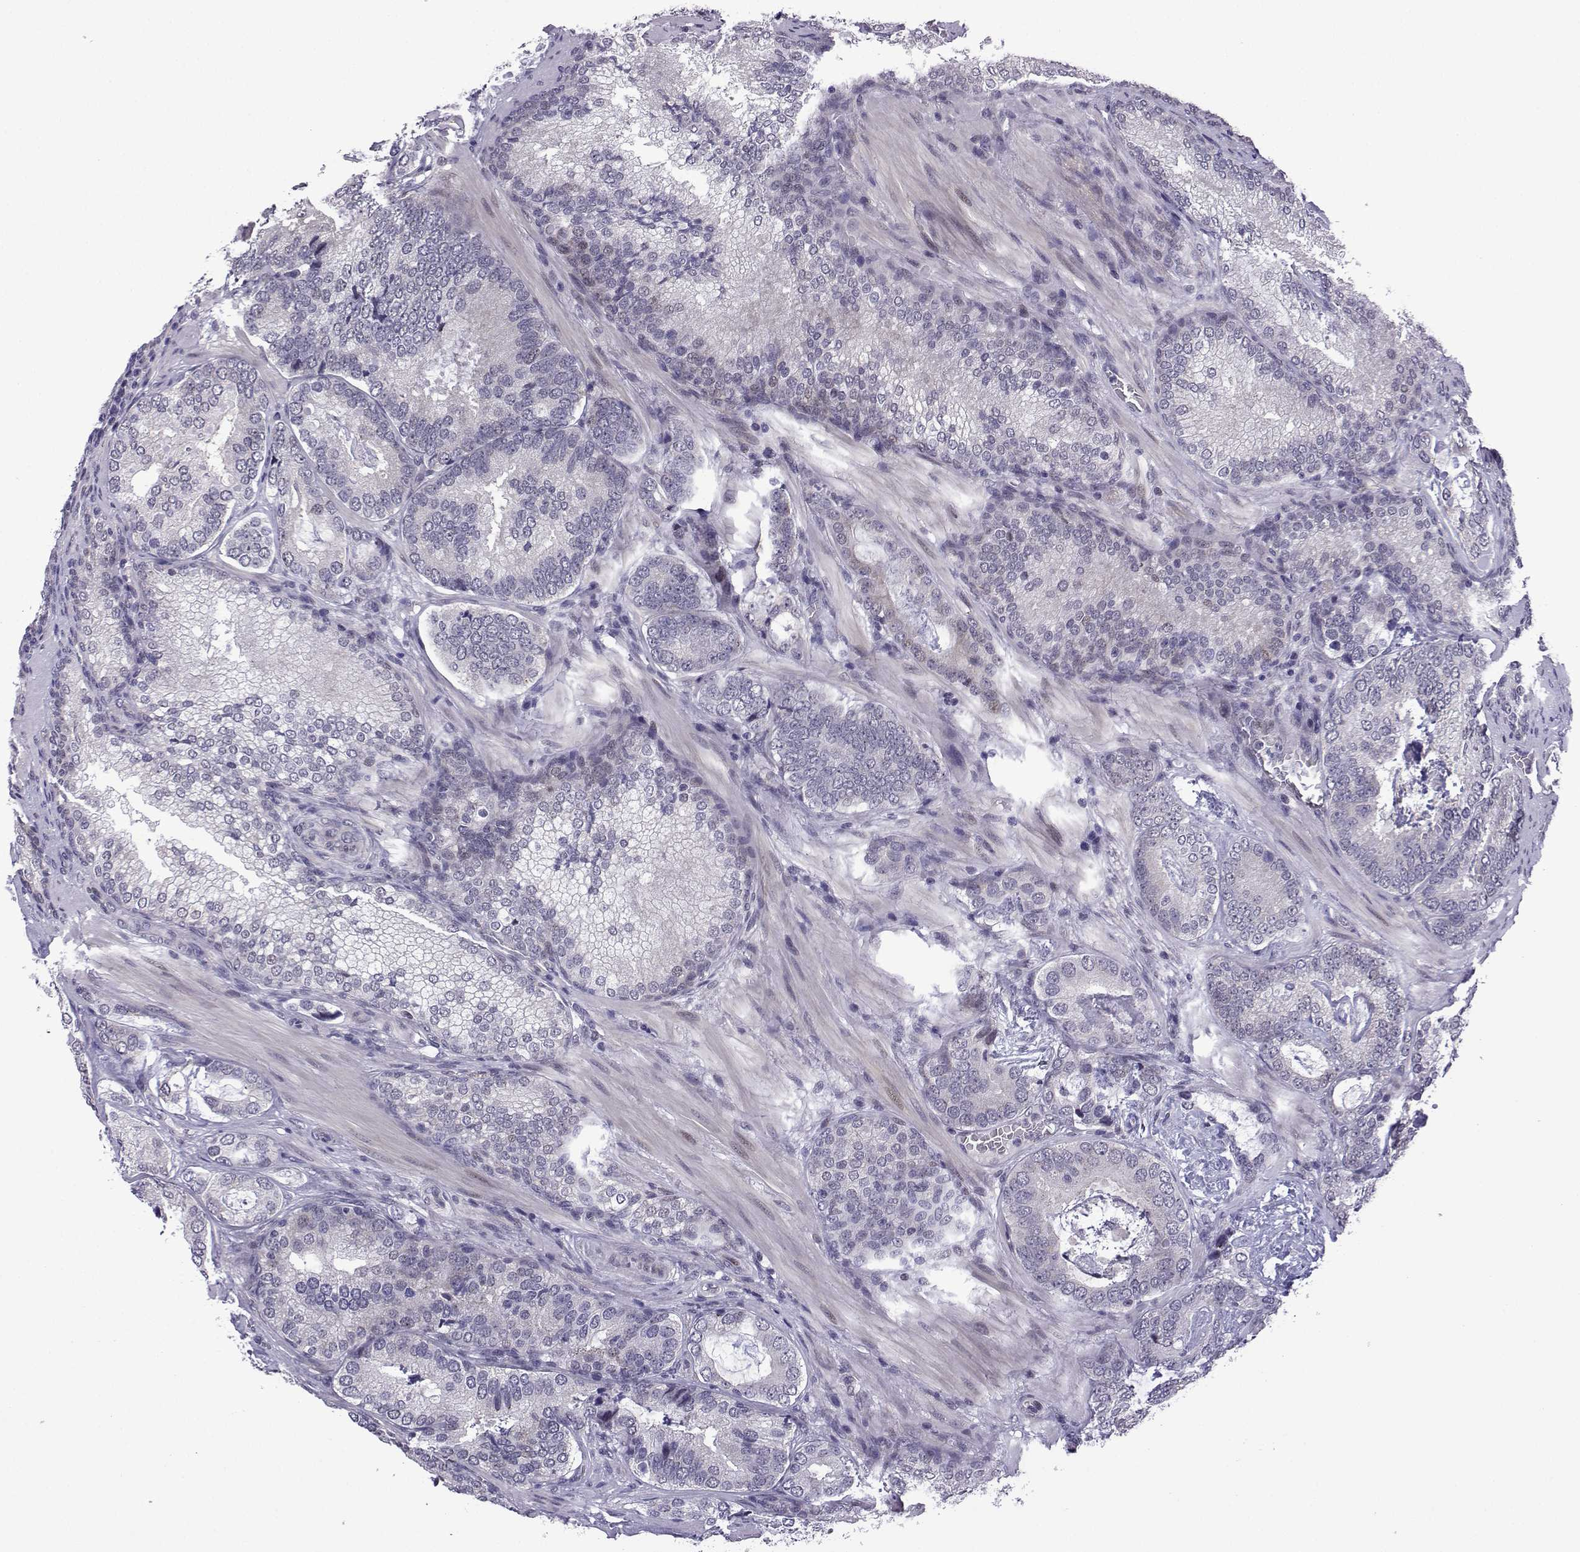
{"staining": {"intensity": "negative", "quantity": "none", "location": "none"}, "tissue": "prostate cancer", "cell_type": "Tumor cells", "image_type": "cancer", "snomed": [{"axis": "morphology", "description": "Adenocarcinoma, Low grade"}, {"axis": "topography", "description": "Prostate"}], "caption": "Protein analysis of adenocarcinoma (low-grade) (prostate) shows no significant positivity in tumor cells. (DAB immunohistochemistry (IHC) with hematoxylin counter stain).", "gene": "FGF3", "patient": {"sex": "male", "age": 60}}